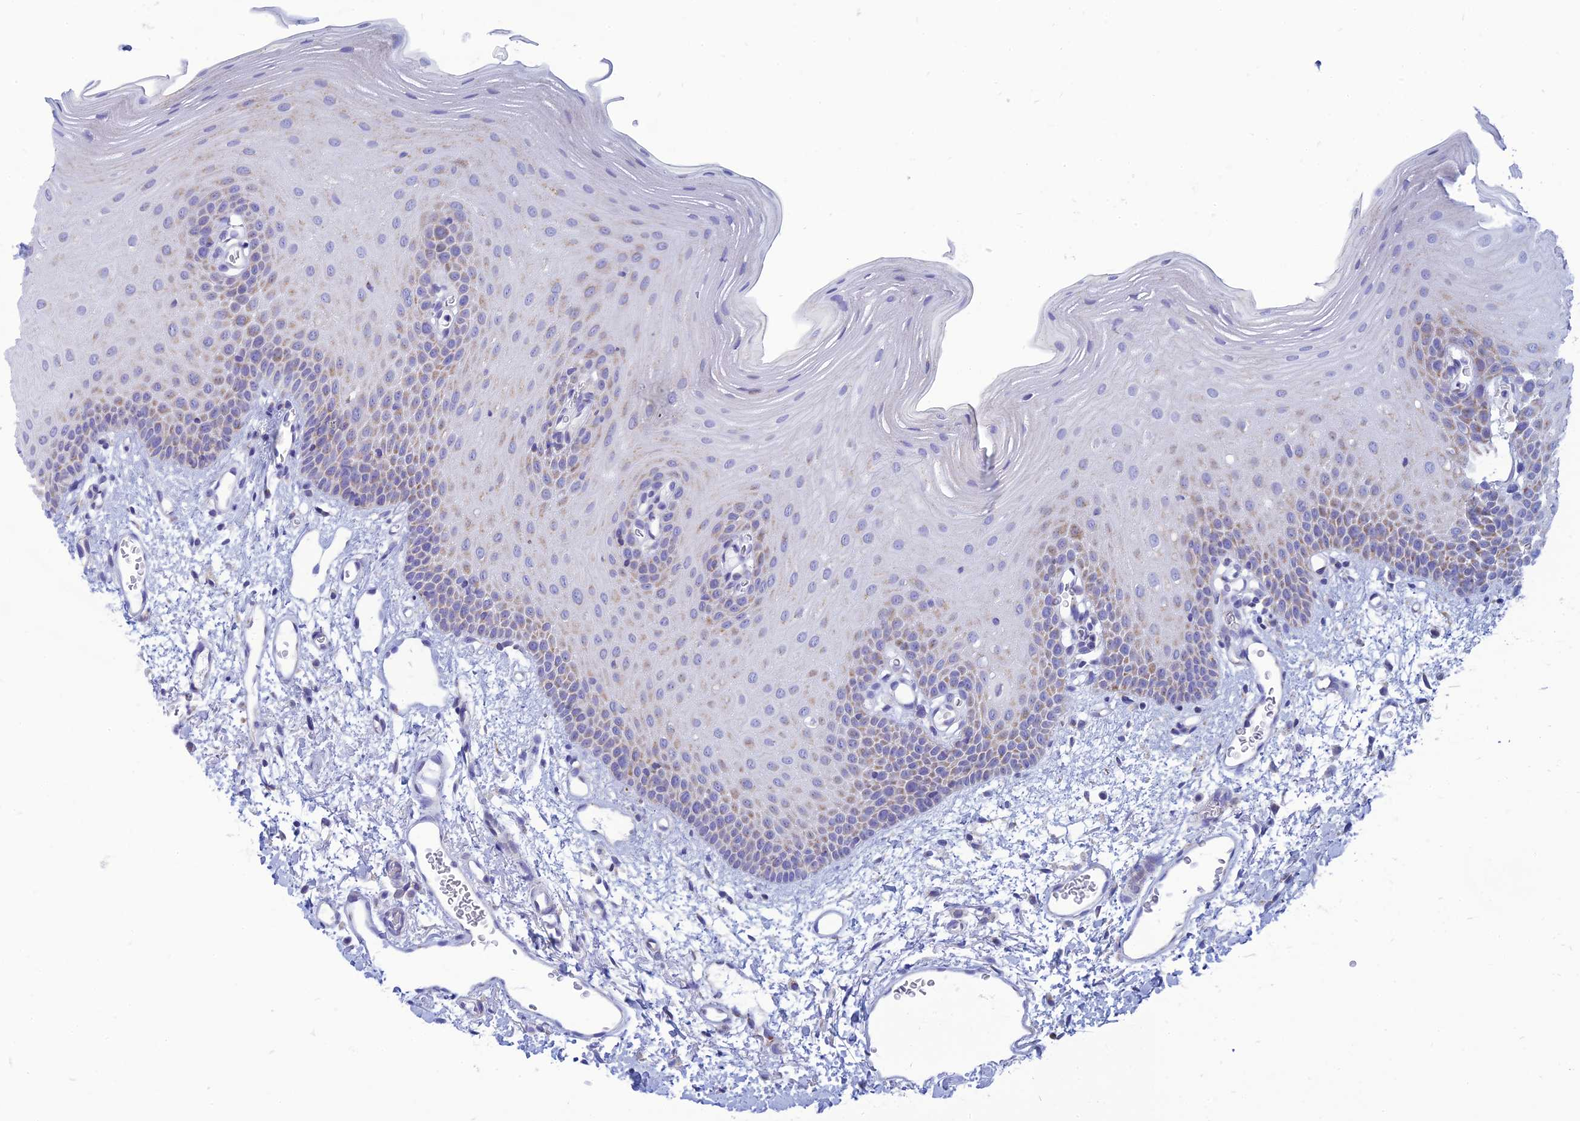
{"staining": {"intensity": "weak", "quantity": "25%-75%", "location": "cytoplasmic/membranous"}, "tissue": "oral mucosa", "cell_type": "Squamous epithelial cells", "image_type": "normal", "snomed": [{"axis": "morphology", "description": "Normal tissue, NOS"}, {"axis": "topography", "description": "Oral tissue"}], "caption": "Oral mucosa stained with a brown dye reveals weak cytoplasmic/membranous positive positivity in about 25%-75% of squamous epithelial cells.", "gene": "PACC1", "patient": {"sex": "female", "age": 70}}